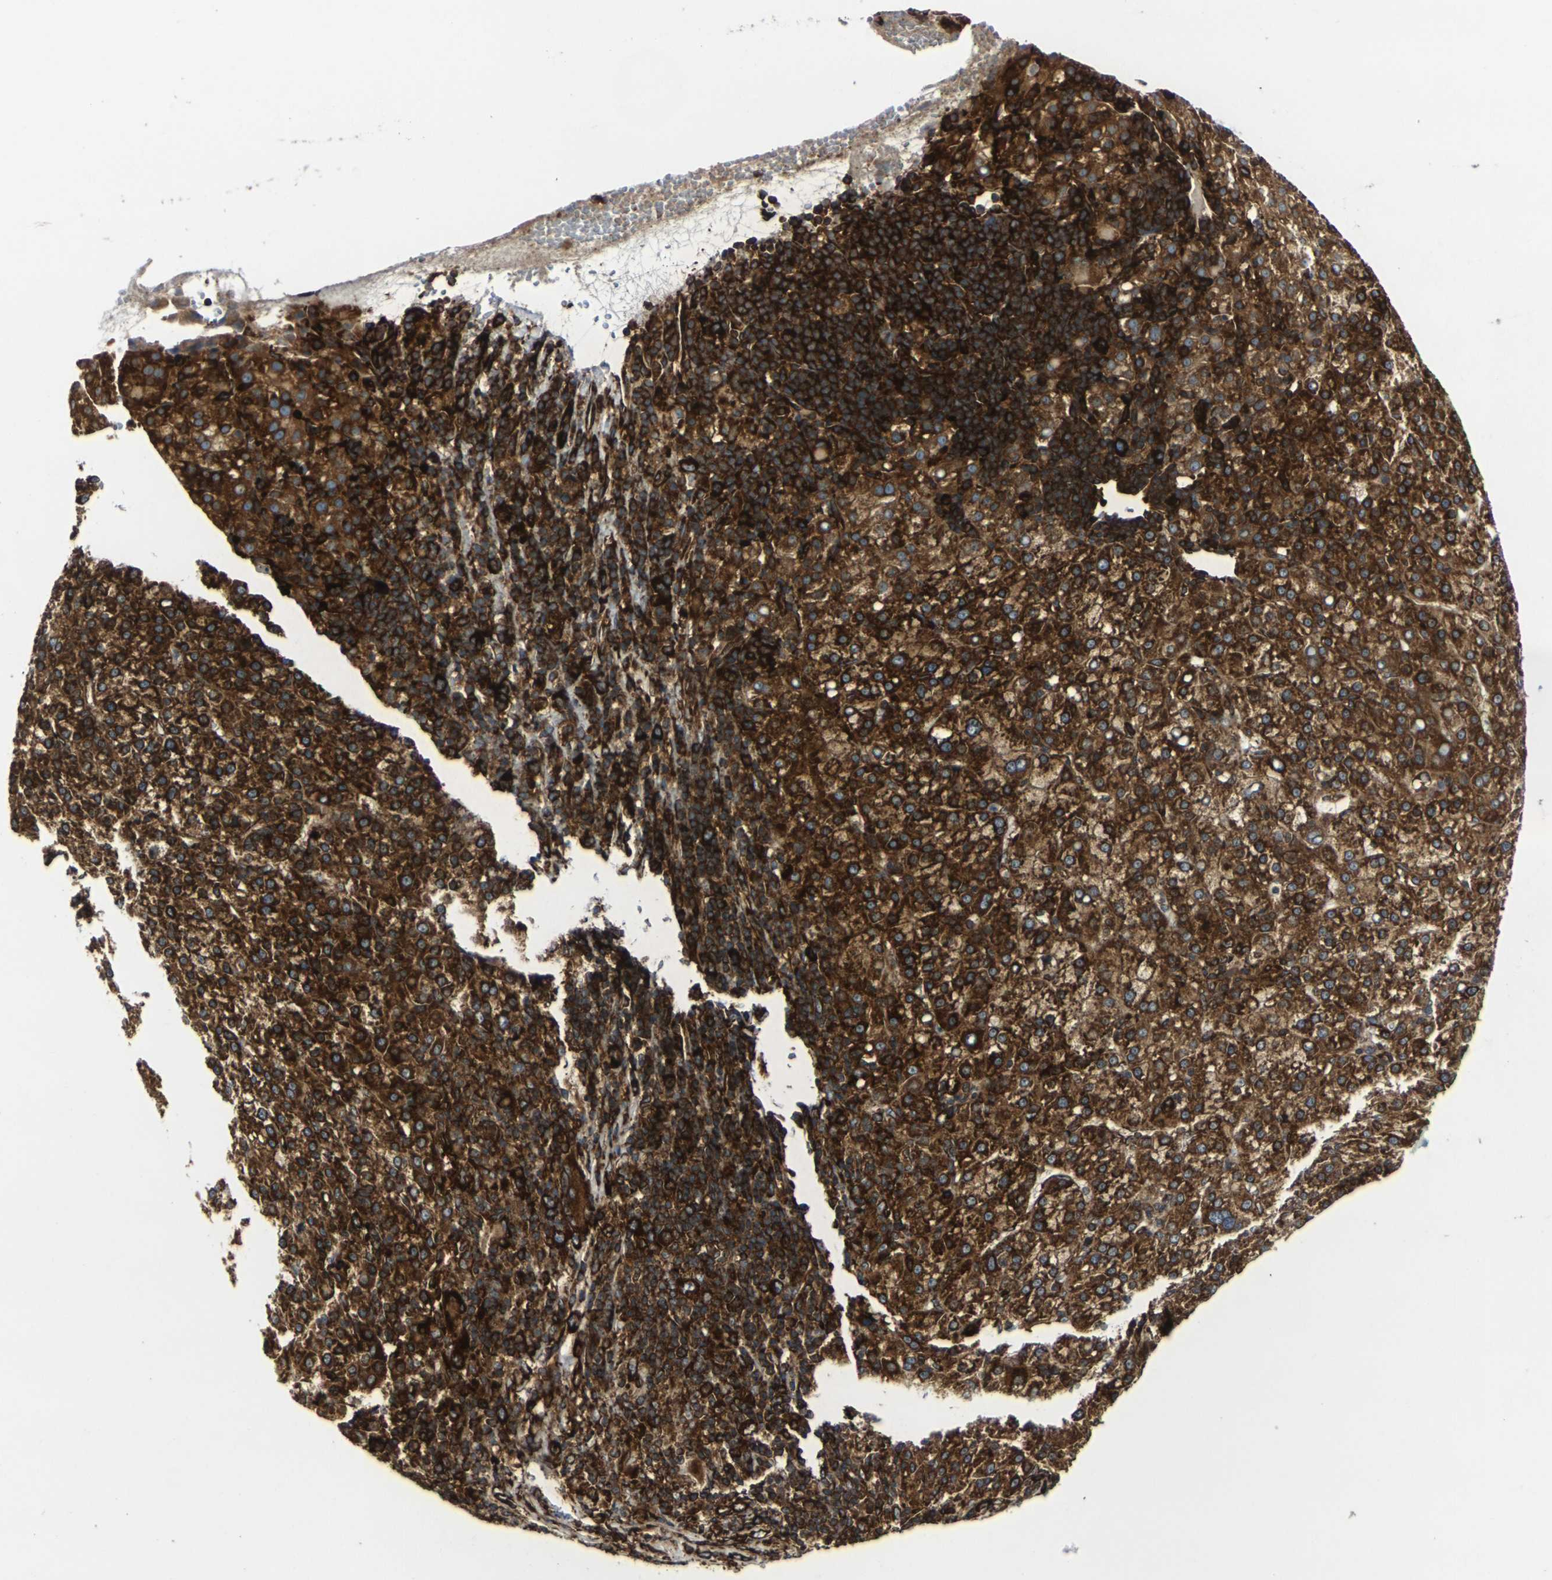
{"staining": {"intensity": "strong", "quantity": ">75%", "location": "cytoplasmic/membranous"}, "tissue": "liver cancer", "cell_type": "Tumor cells", "image_type": "cancer", "snomed": [{"axis": "morphology", "description": "Carcinoma, Hepatocellular, NOS"}, {"axis": "topography", "description": "Liver"}], "caption": "Immunohistochemistry (IHC) of hepatocellular carcinoma (liver) shows high levels of strong cytoplasmic/membranous positivity in about >75% of tumor cells.", "gene": "MARCHF2", "patient": {"sex": "female", "age": 58}}